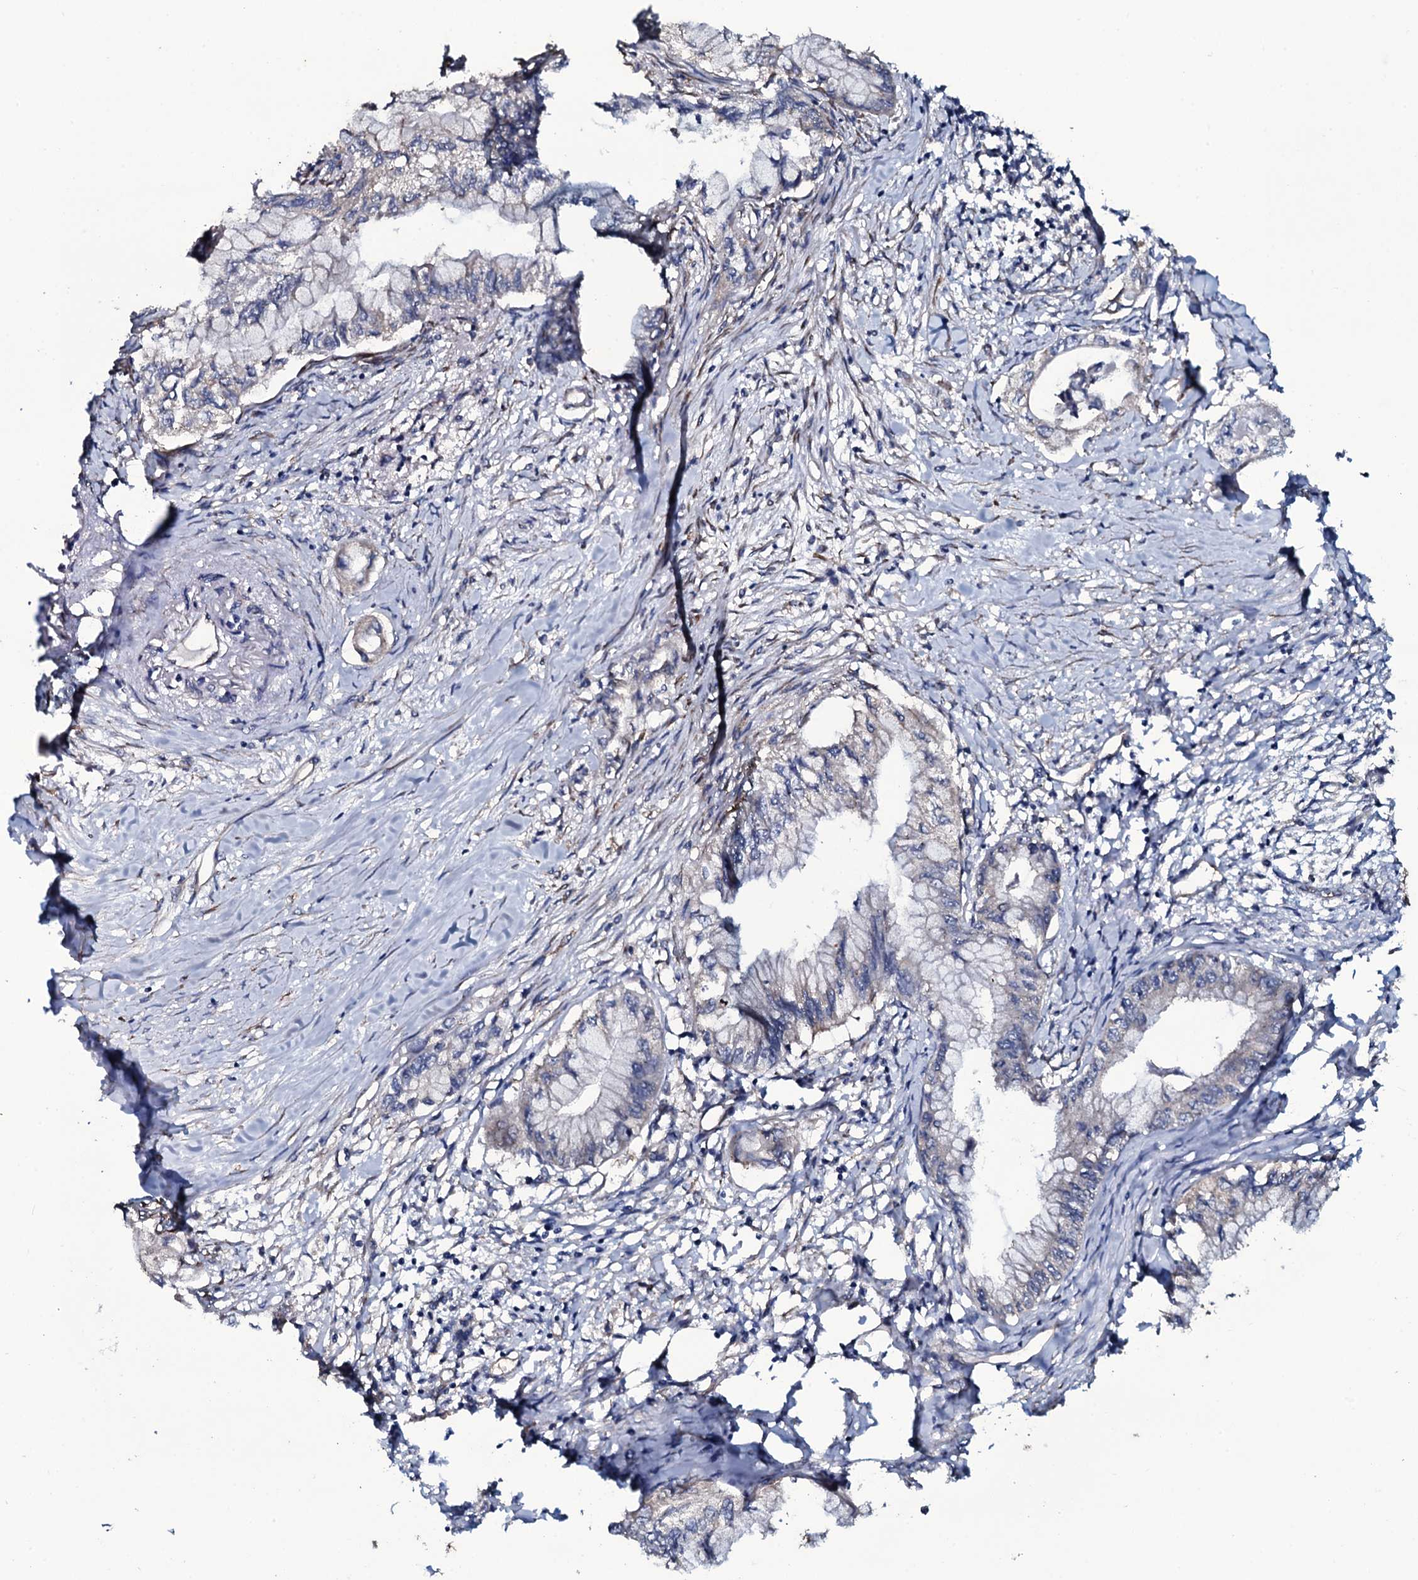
{"staining": {"intensity": "negative", "quantity": "none", "location": "none"}, "tissue": "pancreatic cancer", "cell_type": "Tumor cells", "image_type": "cancer", "snomed": [{"axis": "morphology", "description": "Adenocarcinoma, NOS"}, {"axis": "topography", "description": "Pancreas"}], "caption": "An immunohistochemistry image of pancreatic cancer is shown. There is no staining in tumor cells of pancreatic cancer. (Brightfield microscopy of DAB (3,3'-diaminobenzidine) immunohistochemistry at high magnification).", "gene": "WIPF3", "patient": {"sex": "male", "age": 48}}